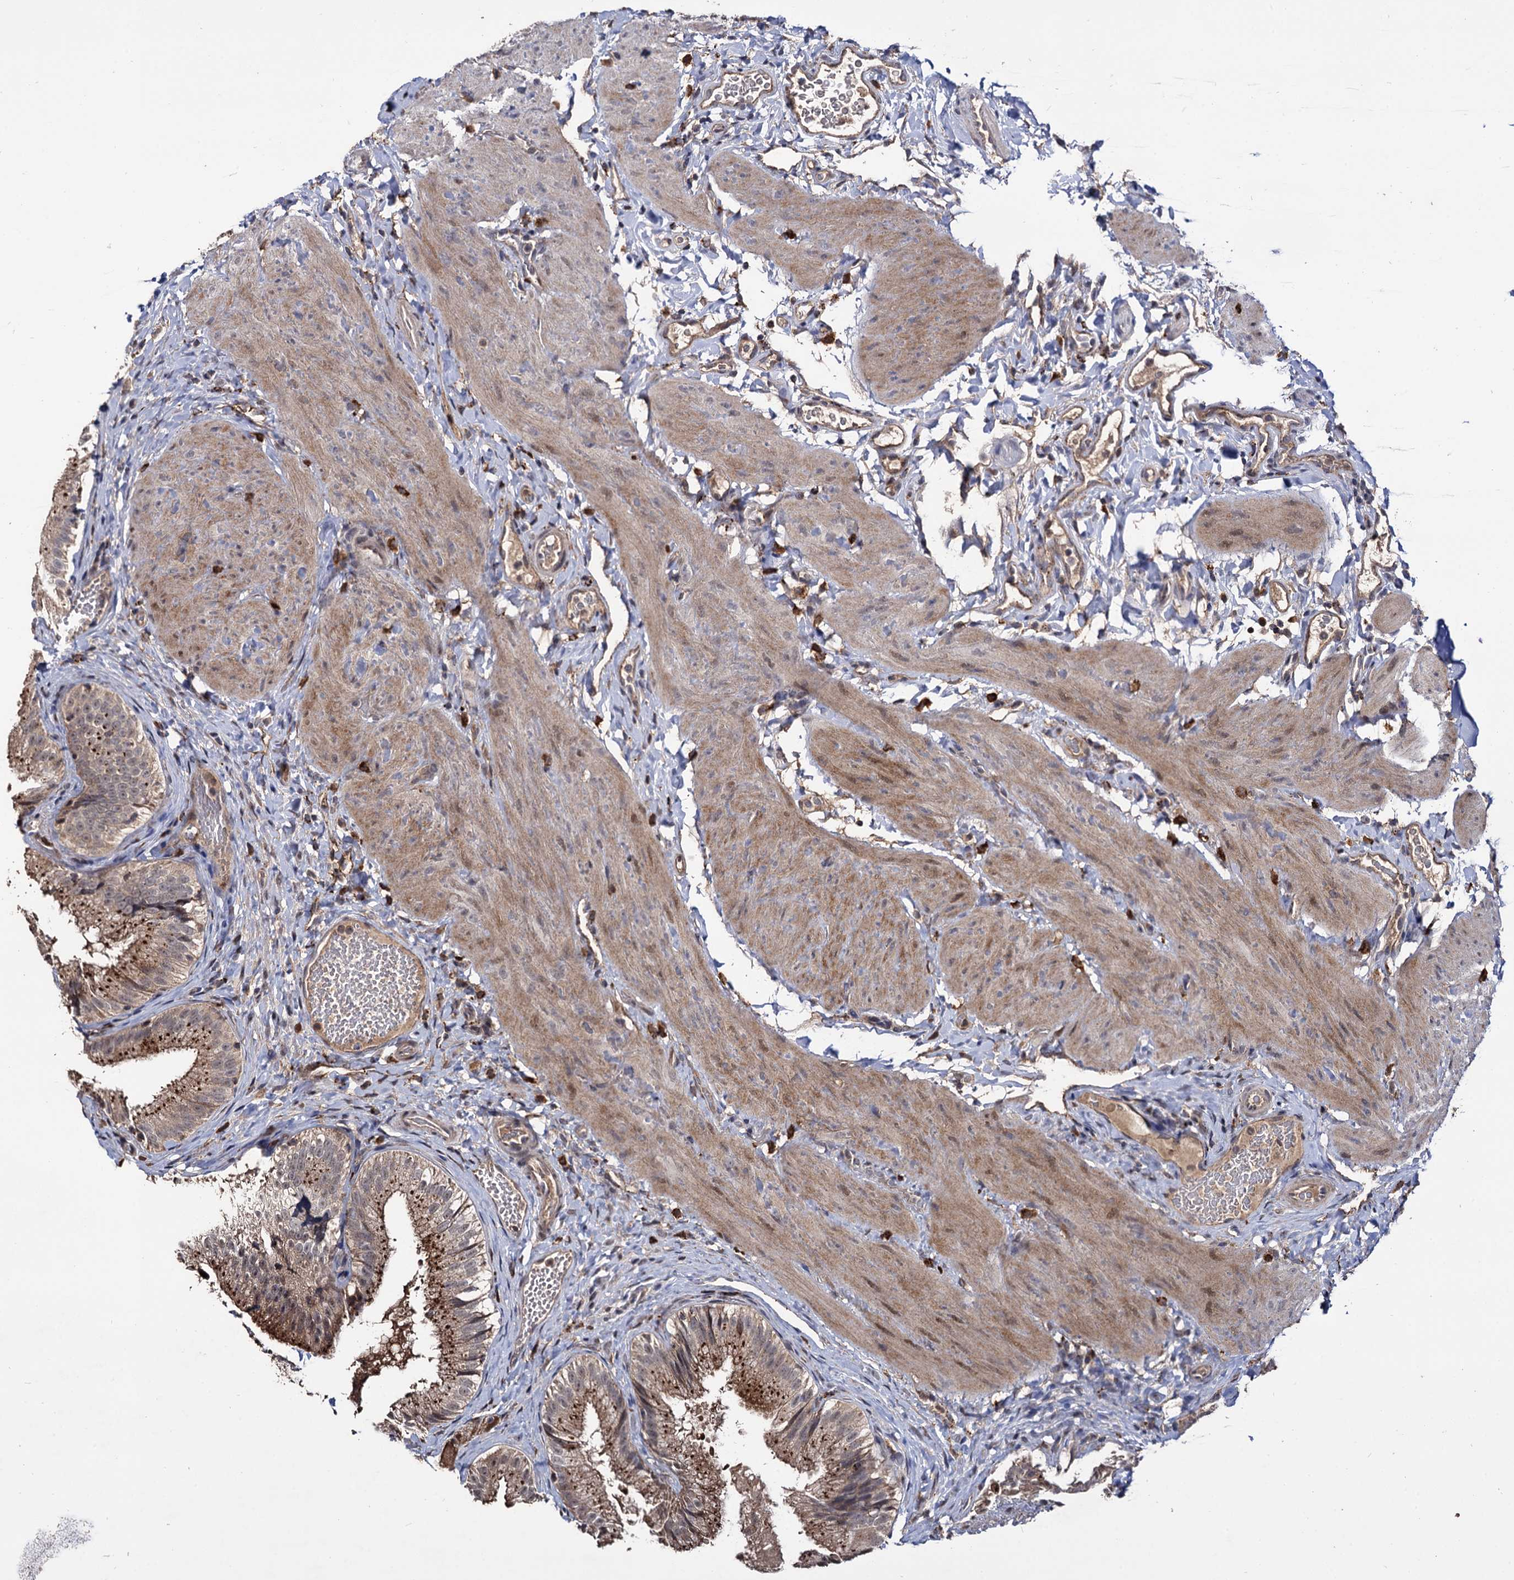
{"staining": {"intensity": "strong", "quantity": ">75%", "location": "cytoplasmic/membranous"}, "tissue": "gallbladder", "cell_type": "Glandular cells", "image_type": "normal", "snomed": [{"axis": "morphology", "description": "Normal tissue, NOS"}, {"axis": "topography", "description": "Gallbladder"}], "caption": "Protein expression analysis of normal gallbladder exhibits strong cytoplasmic/membranous positivity in about >75% of glandular cells.", "gene": "MICAL2", "patient": {"sex": "female", "age": 30}}